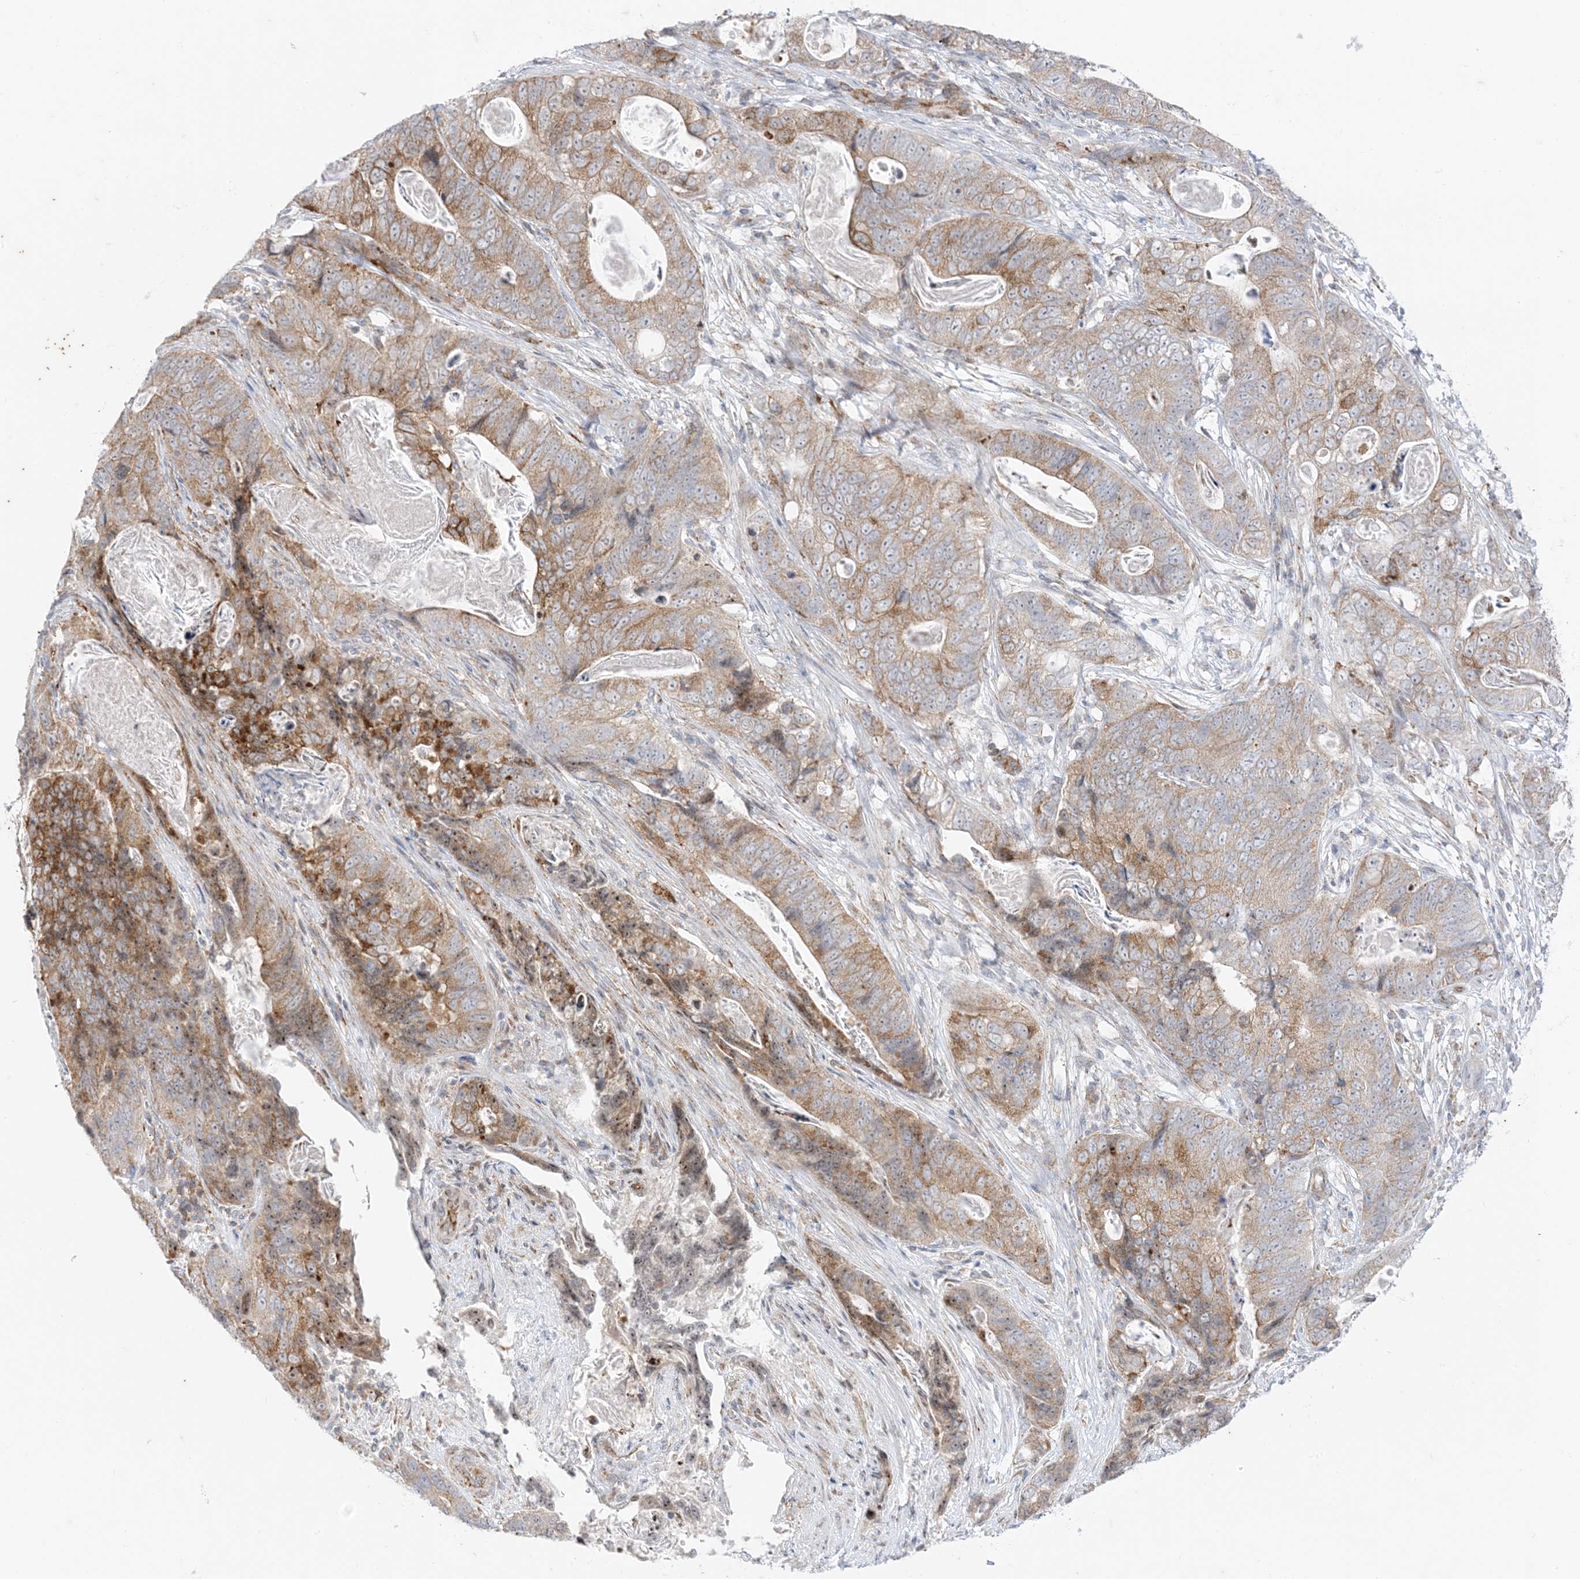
{"staining": {"intensity": "moderate", "quantity": "25%-75%", "location": "cytoplasmic/membranous"}, "tissue": "stomach cancer", "cell_type": "Tumor cells", "image_type": "cancer", "snomed": [{"axis": "morphology", "description": "Normal tissue, NOS"}, {"axis": "morphology", "description": "Adenocarcinoma, NOS"}, {"axis": "topography", "description": "Stomach"}], "caption": "Immunohistochemical staining of human stomach adenocarcinoma demonstrates moderate cytoplasmic/membranous protein expression in approximately 25%-75% of tumor cells.", "gene": "RAC1", "patient": {"sex": "female", "age": 89}}